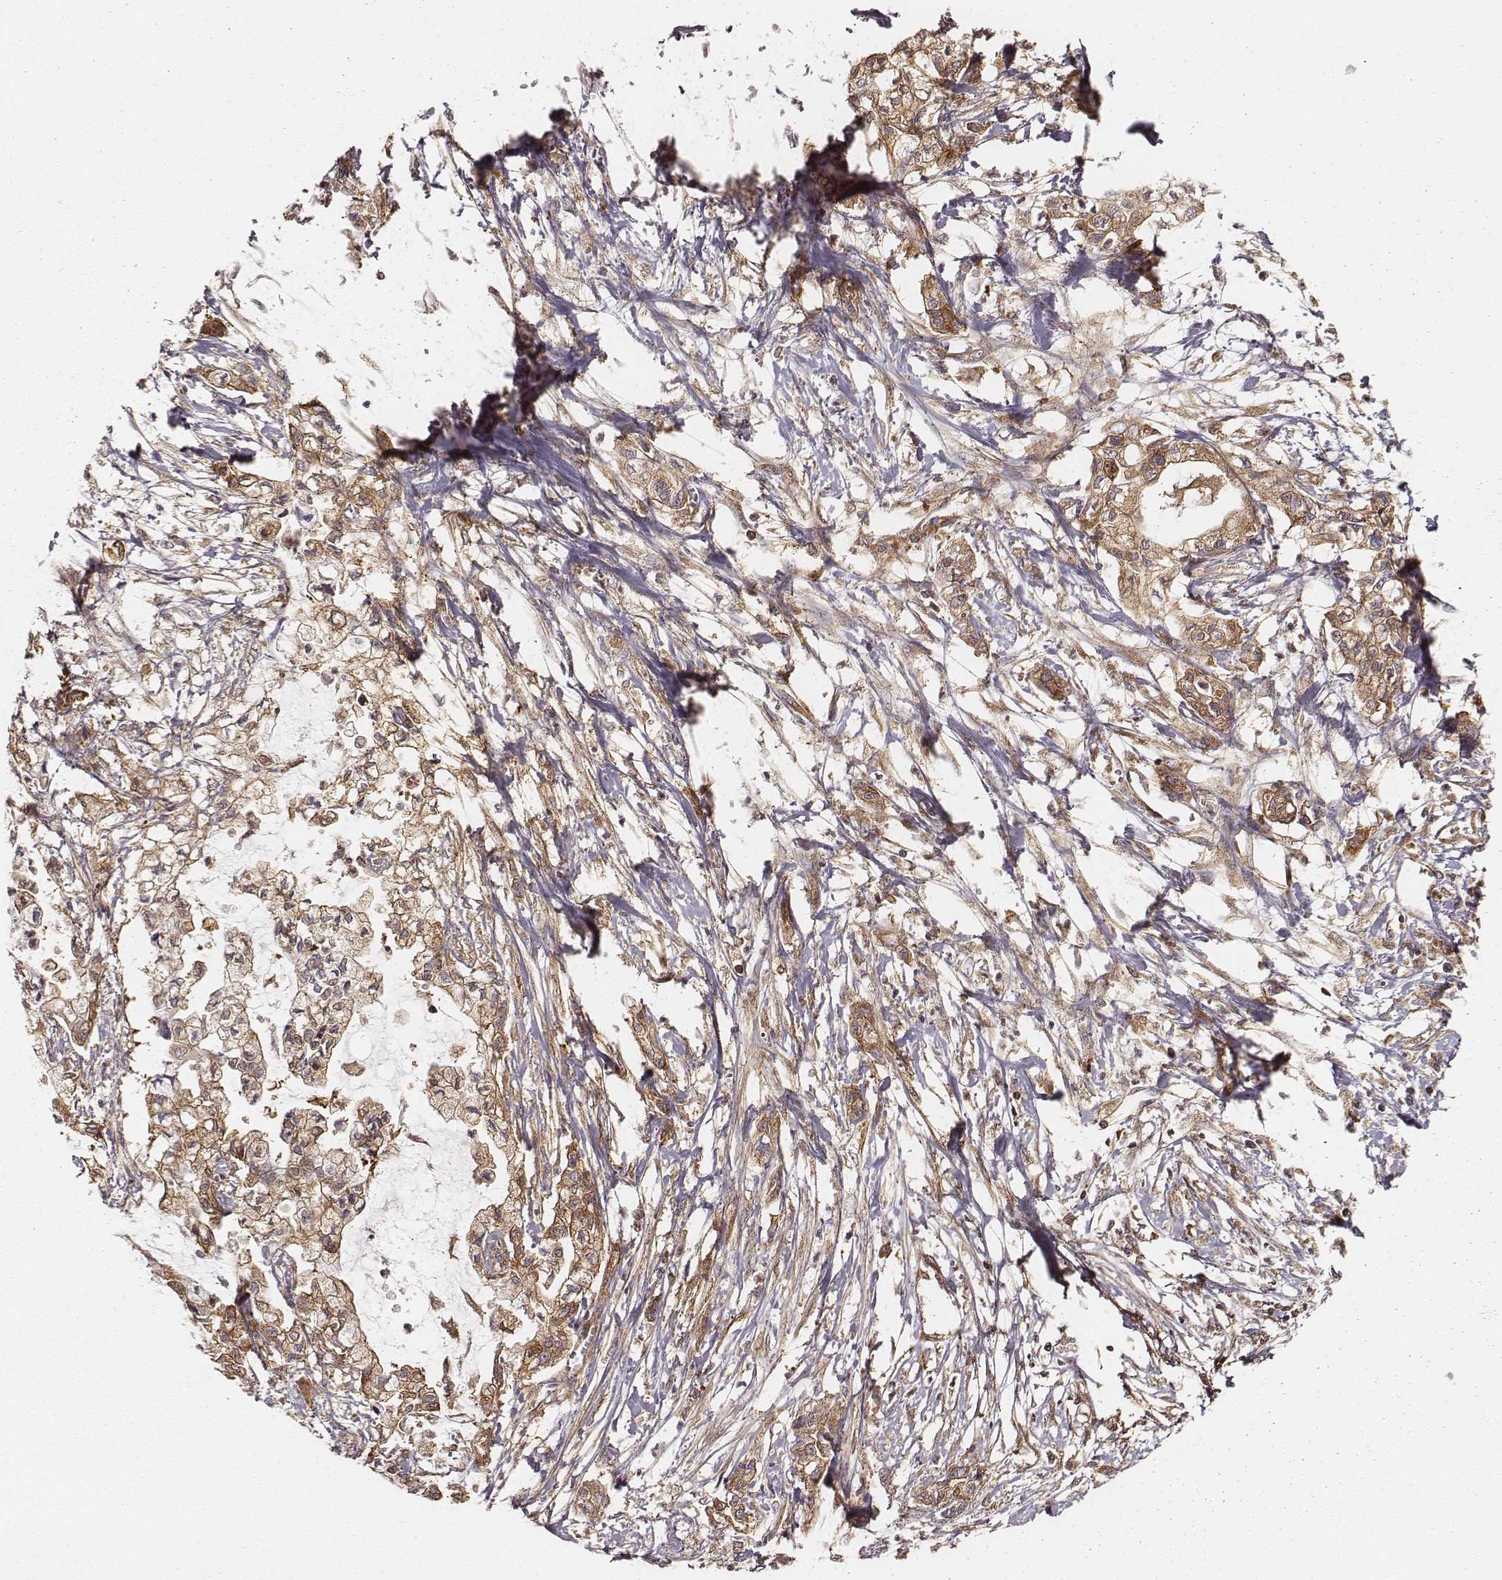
{"staining": {"intensity": "strong", "quantity": ">75%", "location": "cytoplasmic/membranous"}, "tissue": "pancreatic cancer", "cell_type": "Tumor cells", "image_type": "cancer", "snomed": [{"axis": "morphology", "description": "Adenocarcinoma, NOS"}, {"axis": "topography", "description": "Pancreas"}], "caption": "High-magnification brightfield microscopy of adenocarcinoma (pancreatic) stained with DAB (brown) and counterstained with hematoxylin (blue). tumor cells exhibit strong cytoplasmic/membranous expression is present in approximately>75% of cells. The protein is shown in brown color, while the nuclei are stained blue.", "gene": "CARS1", "patient": {"sex": "male", "age": 54}}